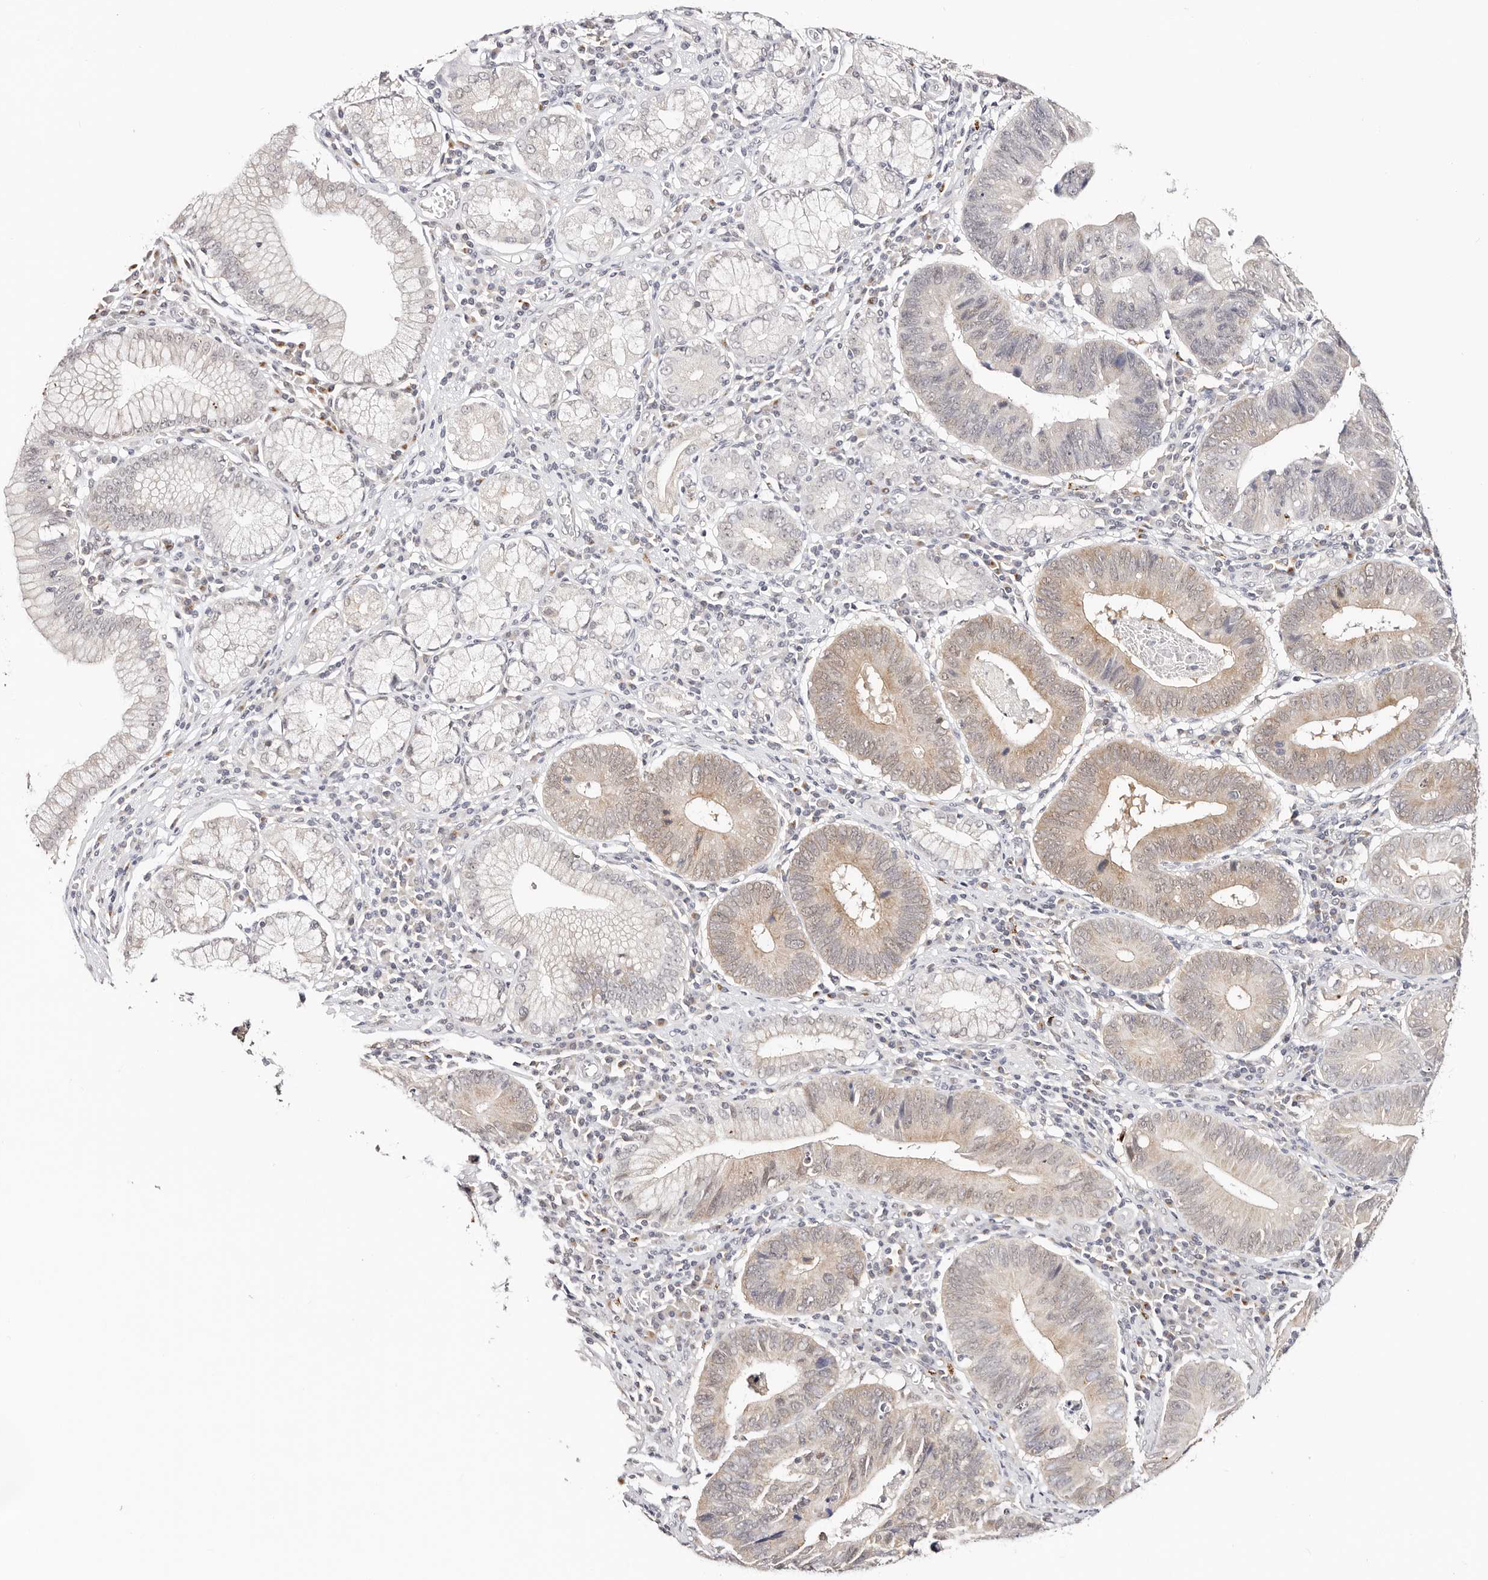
{"staining": {"intensity": "weak", "quantity": ">75%", "location": "cytoplasmic/membranous,nuclear"}, "tissue": "stomach cancer", "cell_type": "Tumor cells", "image_type": "cancer", "snomed": [{"axis": "morphology", "description": "Adenocarcinoma, NOS"}, {"axis": "topography", "description": "Stomach"}], "caption": "DAB immunohistochemical staining of human stomach cancer (adenocarcinoma) displays weak cytoplasmic/membranous and nuclear protein expression in about >75% of tumor cells. (brown staining indicates protein expression, while blue staining denotes nuclei).", "gene": "VIPAS39", "patient": {"sex": "male", "age": 59}}